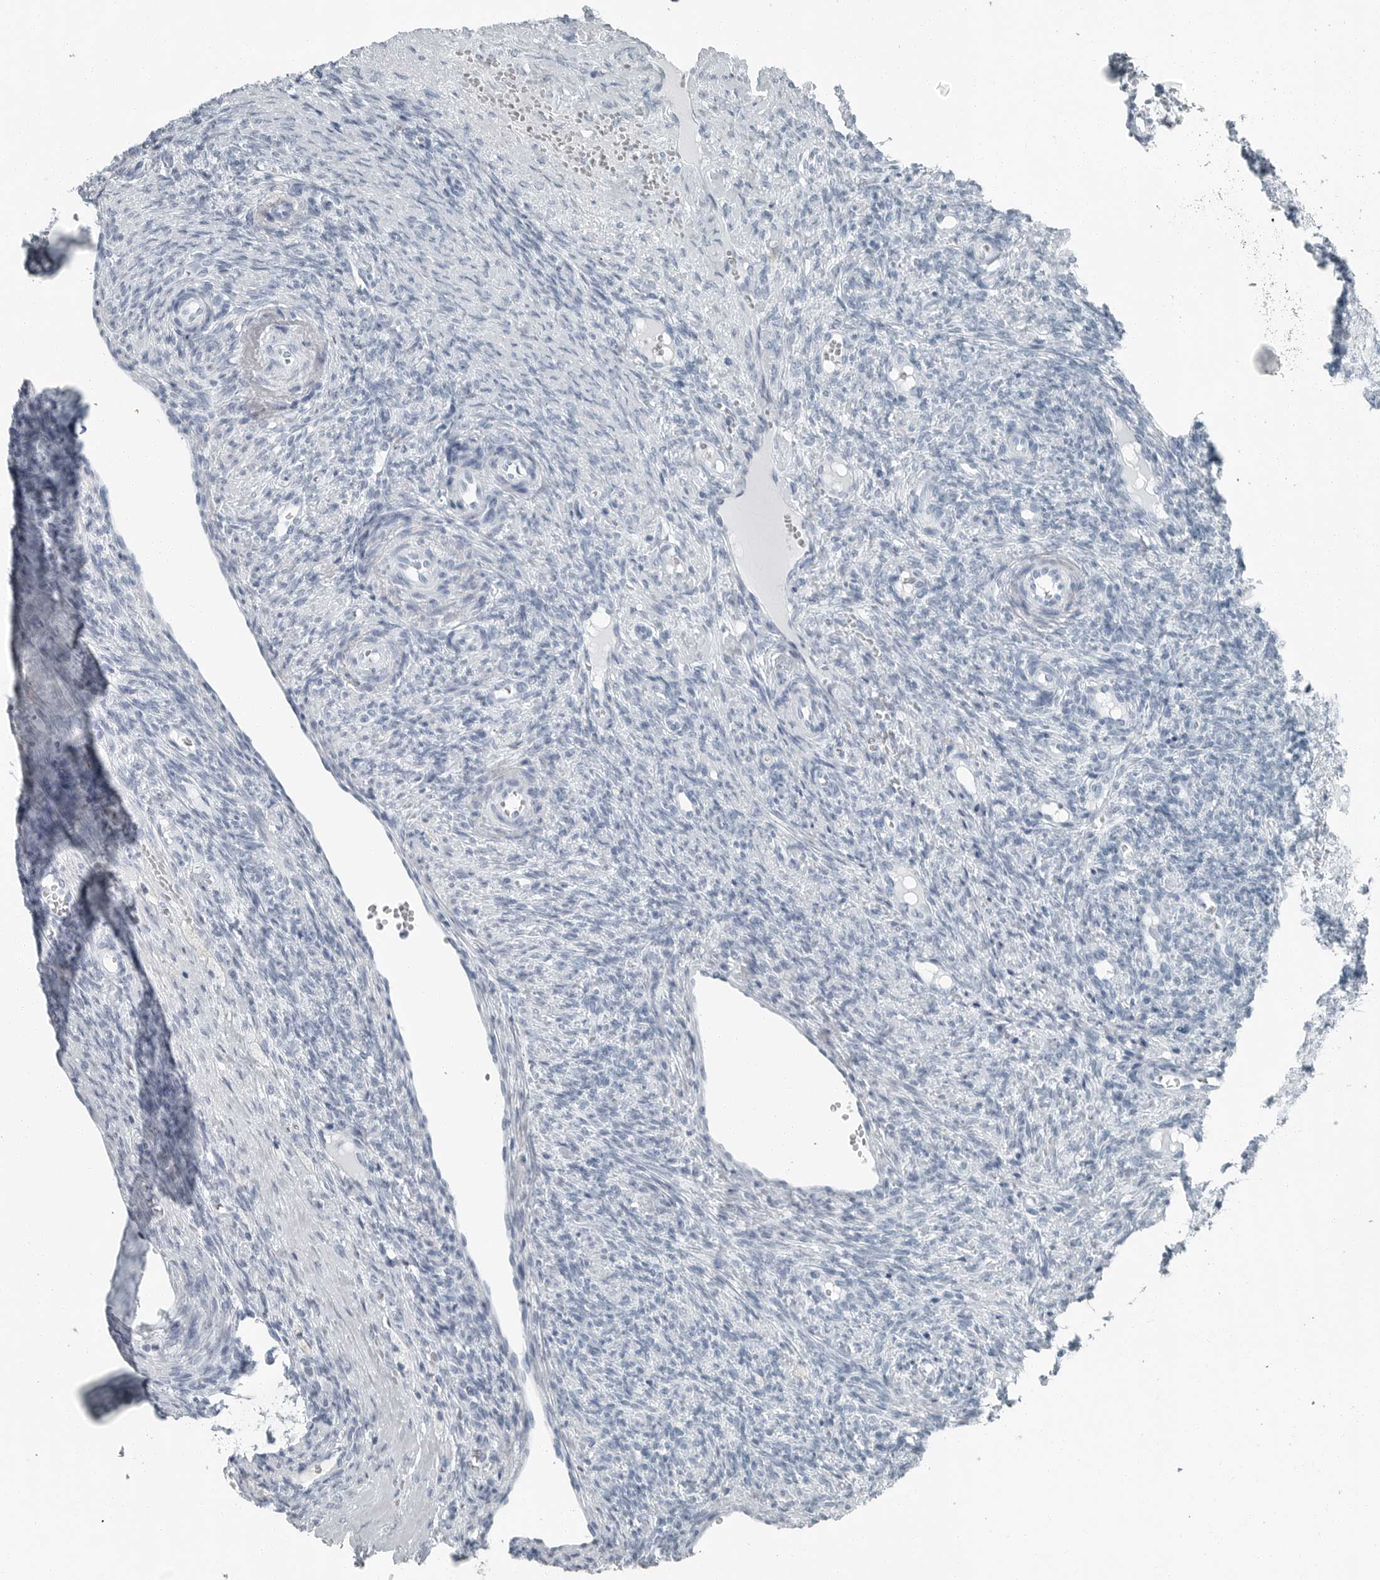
{"staining": {"intensity": "negative", "quantity": "none", "location": "none"}, "tissue": "ovary", "cell_type": "Ovarian stroma cells", "image_type": "normal", "snomed": [{"axis": "morphology", "description": "Normal tissue, NOS"}, {"axis": "topography", "description": "Ovary"}], "caption": "Image shows no protein positivity in ovarian stroma cells of normal ovary.", "gene": "FABP6", "patient": {"sex": "female", "age": 41}}